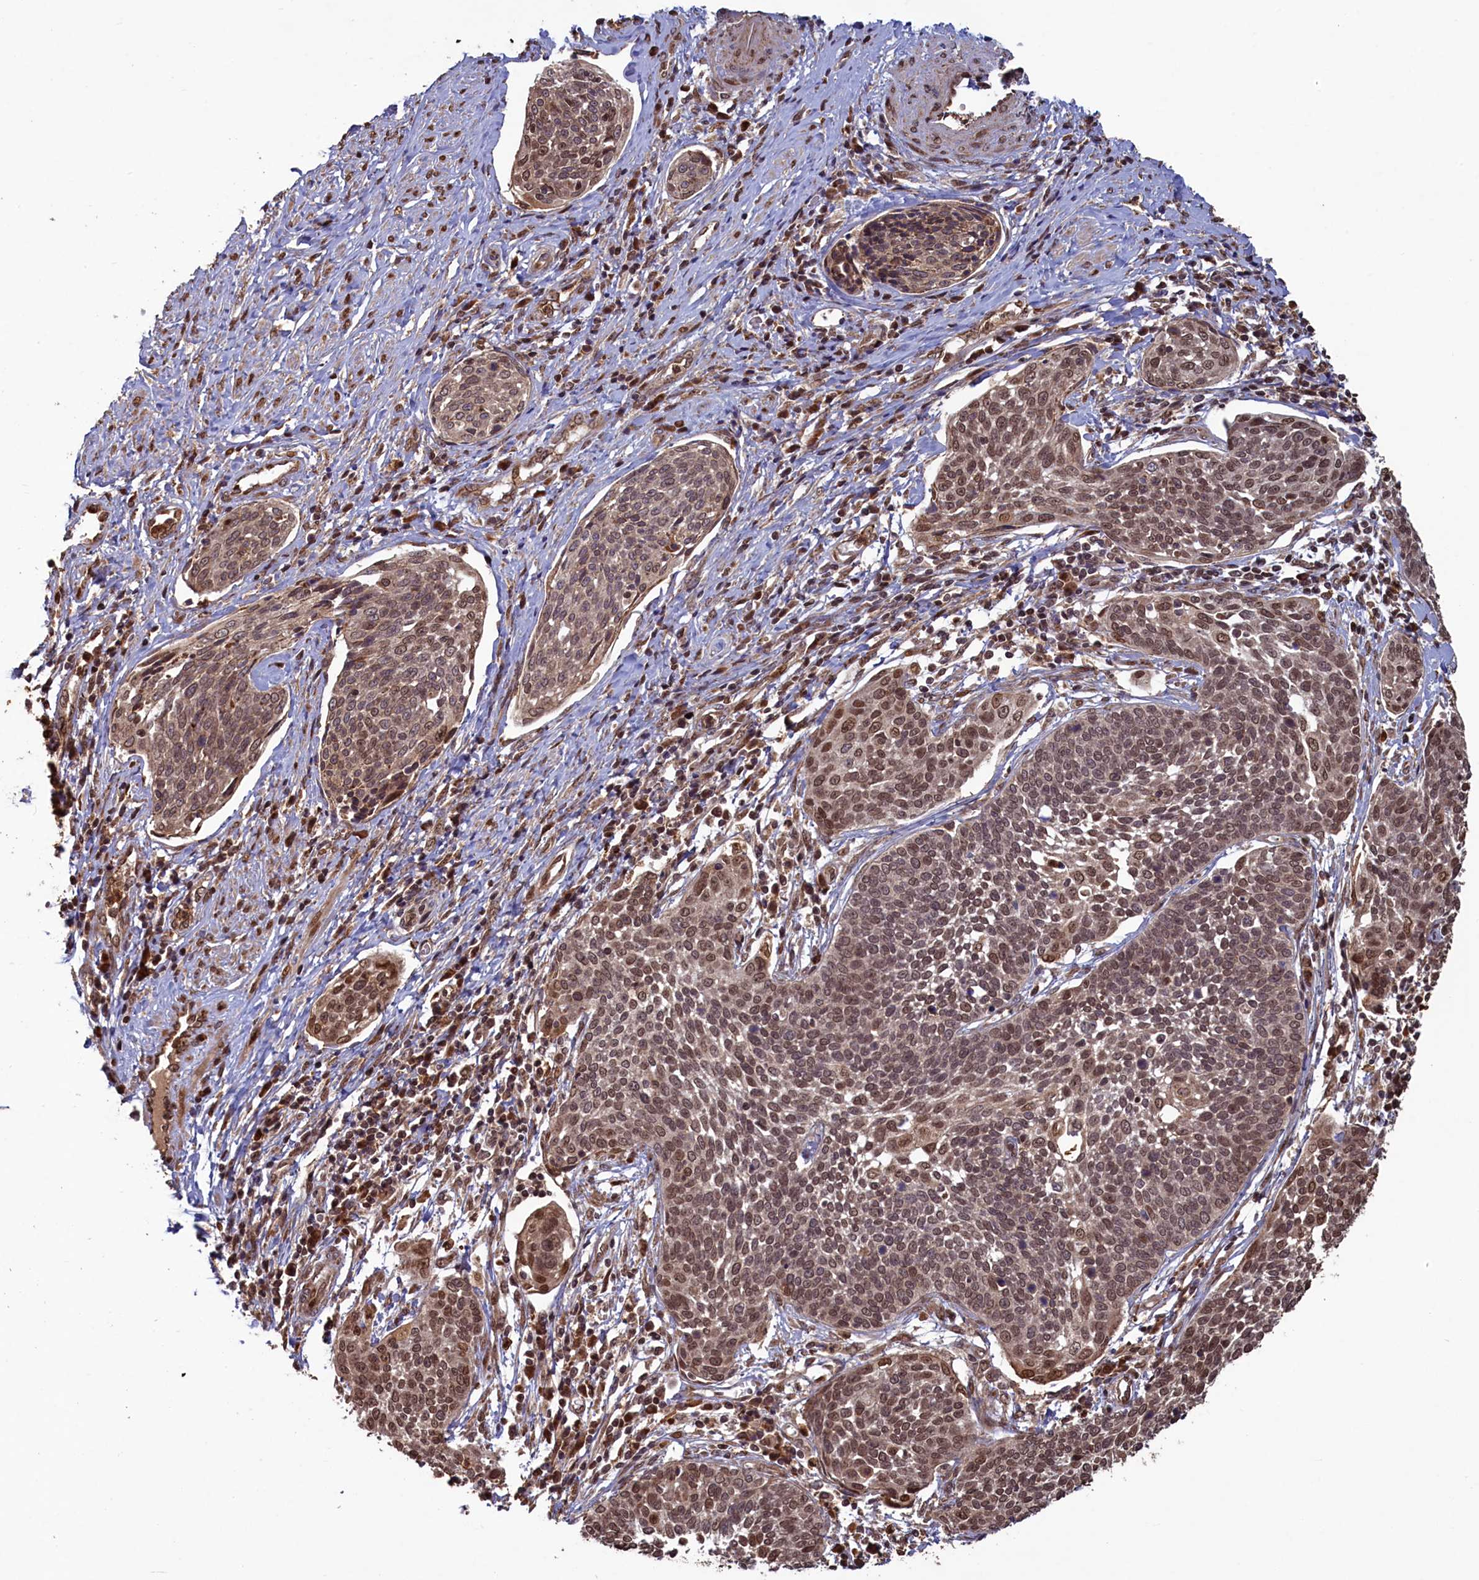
{"staining": {"intensity": "moderate", "quantity": ">75%", "location": "nuclear"}, "tissue": "cervical cancer", "cell_type": "Tumor cells", "image_type": "cancer", "snomed": [{"axis": "morphology", "description": "Squamous cell carcinoma, NOS"}, {"axis": "topography", "description": "Cervix"}], "caption": "Immunohistochemistry photomicrograph of neoplastic tissue: cervical cancer (squamous cell carcinoma) stained using immunohistochemistry (IHC) displays medium levels of moderate protein expression localized specifically in the nuclear of tumor cells, appearing as a nuclear brown color.", "gene": "NAE1", "patient": {"sex": "female", "age": 34}}